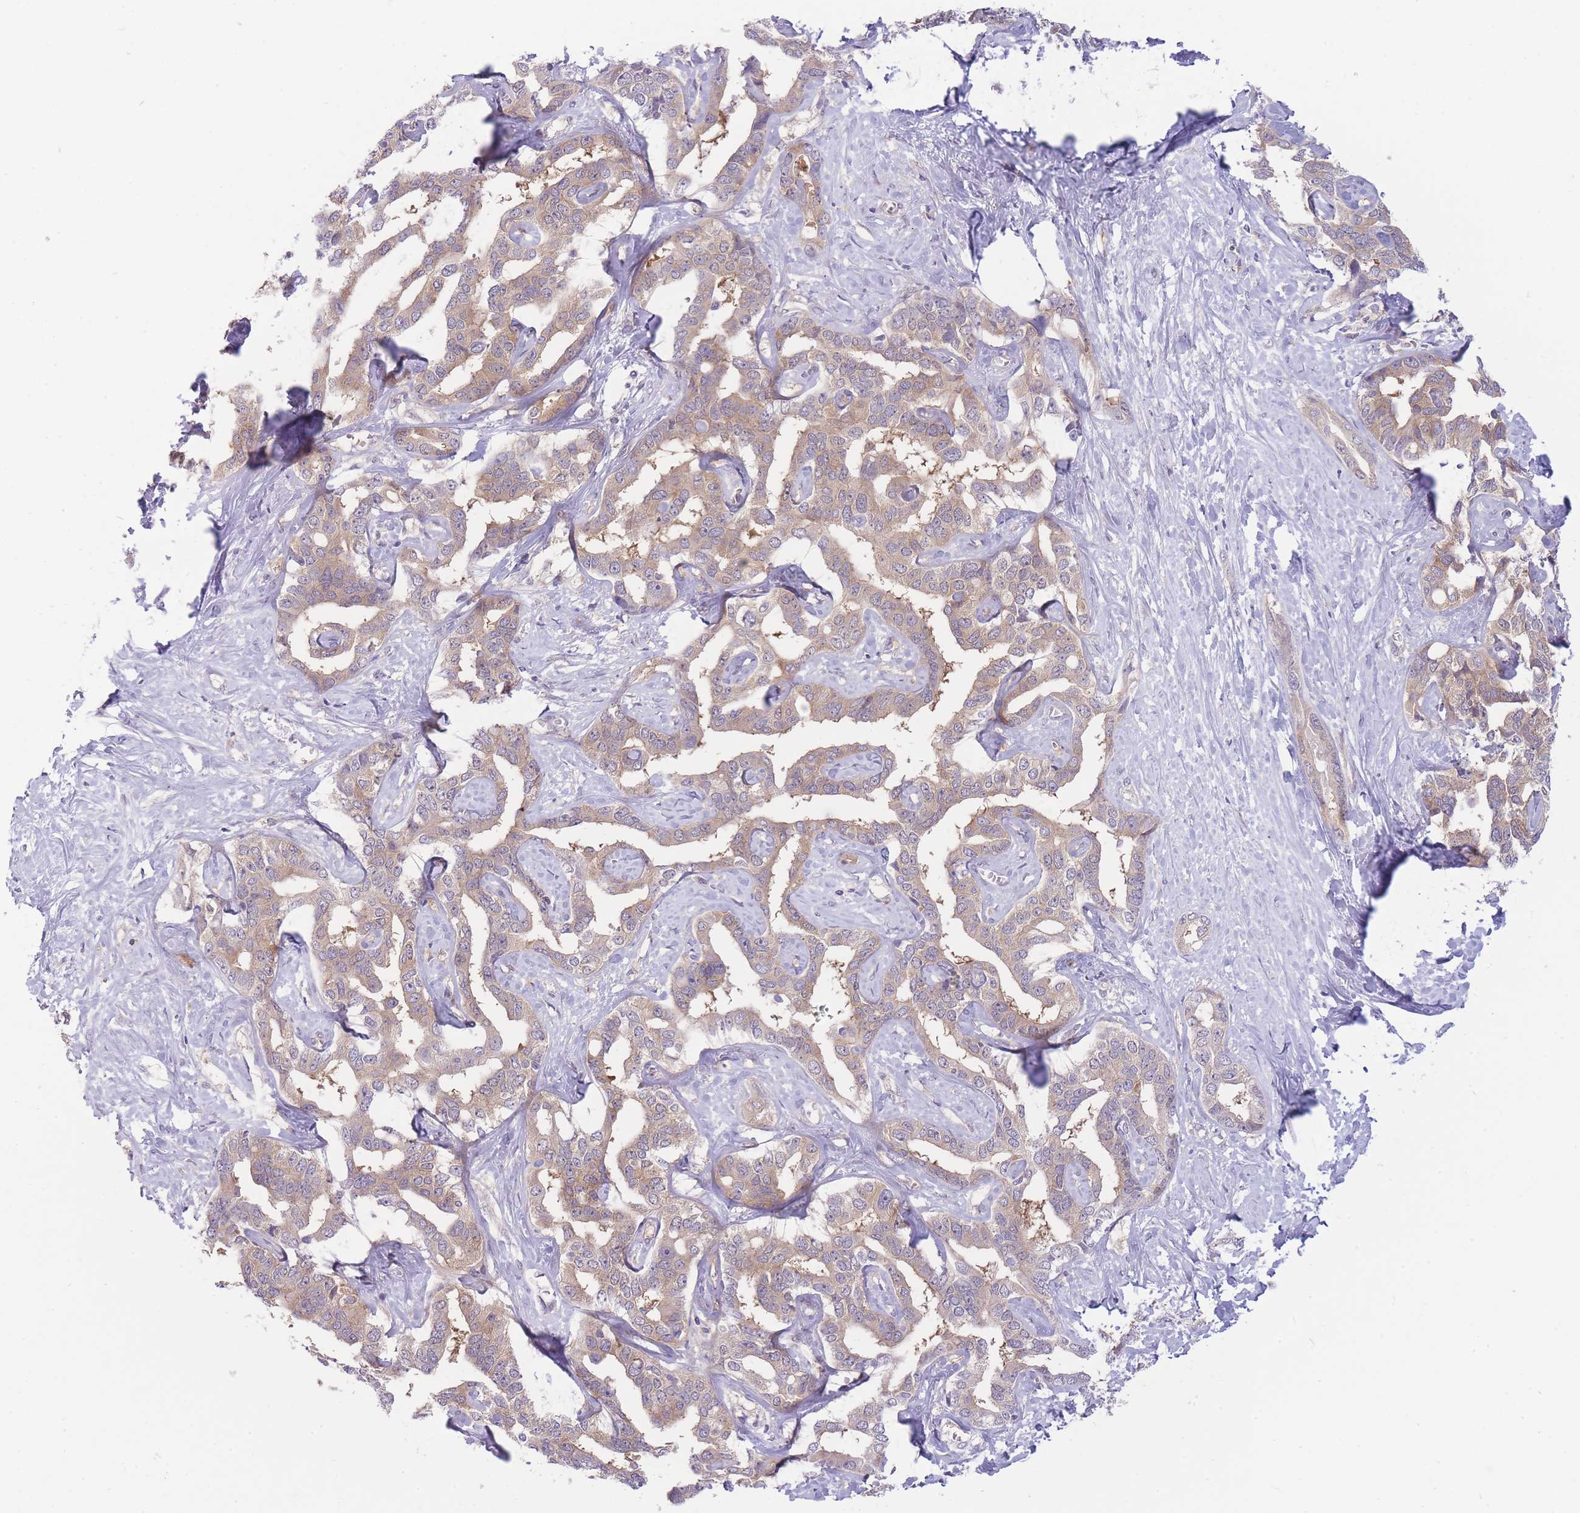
{"staining": {"intensity": "weak", "quantity": ">75%", "location": "cytoplasmic/membranous"}, "tissue": "liver cancer", "cell_type": "Tumor cells", "image_type": "cancer", "snomed": [{"axis": "morphology", "description": "Cholangiocarcinoma"}, {"axis": "topography", "description": "Liver"}], "caption": "Cholangiocarcinoma (liver) stained for a protein (brown) demonstrates weak cytoplasmic/membranous positive expression in approximately >75% of tumor cells.", "gene": "PFDN6", "patient": {"sex": "male", "age": 59}}